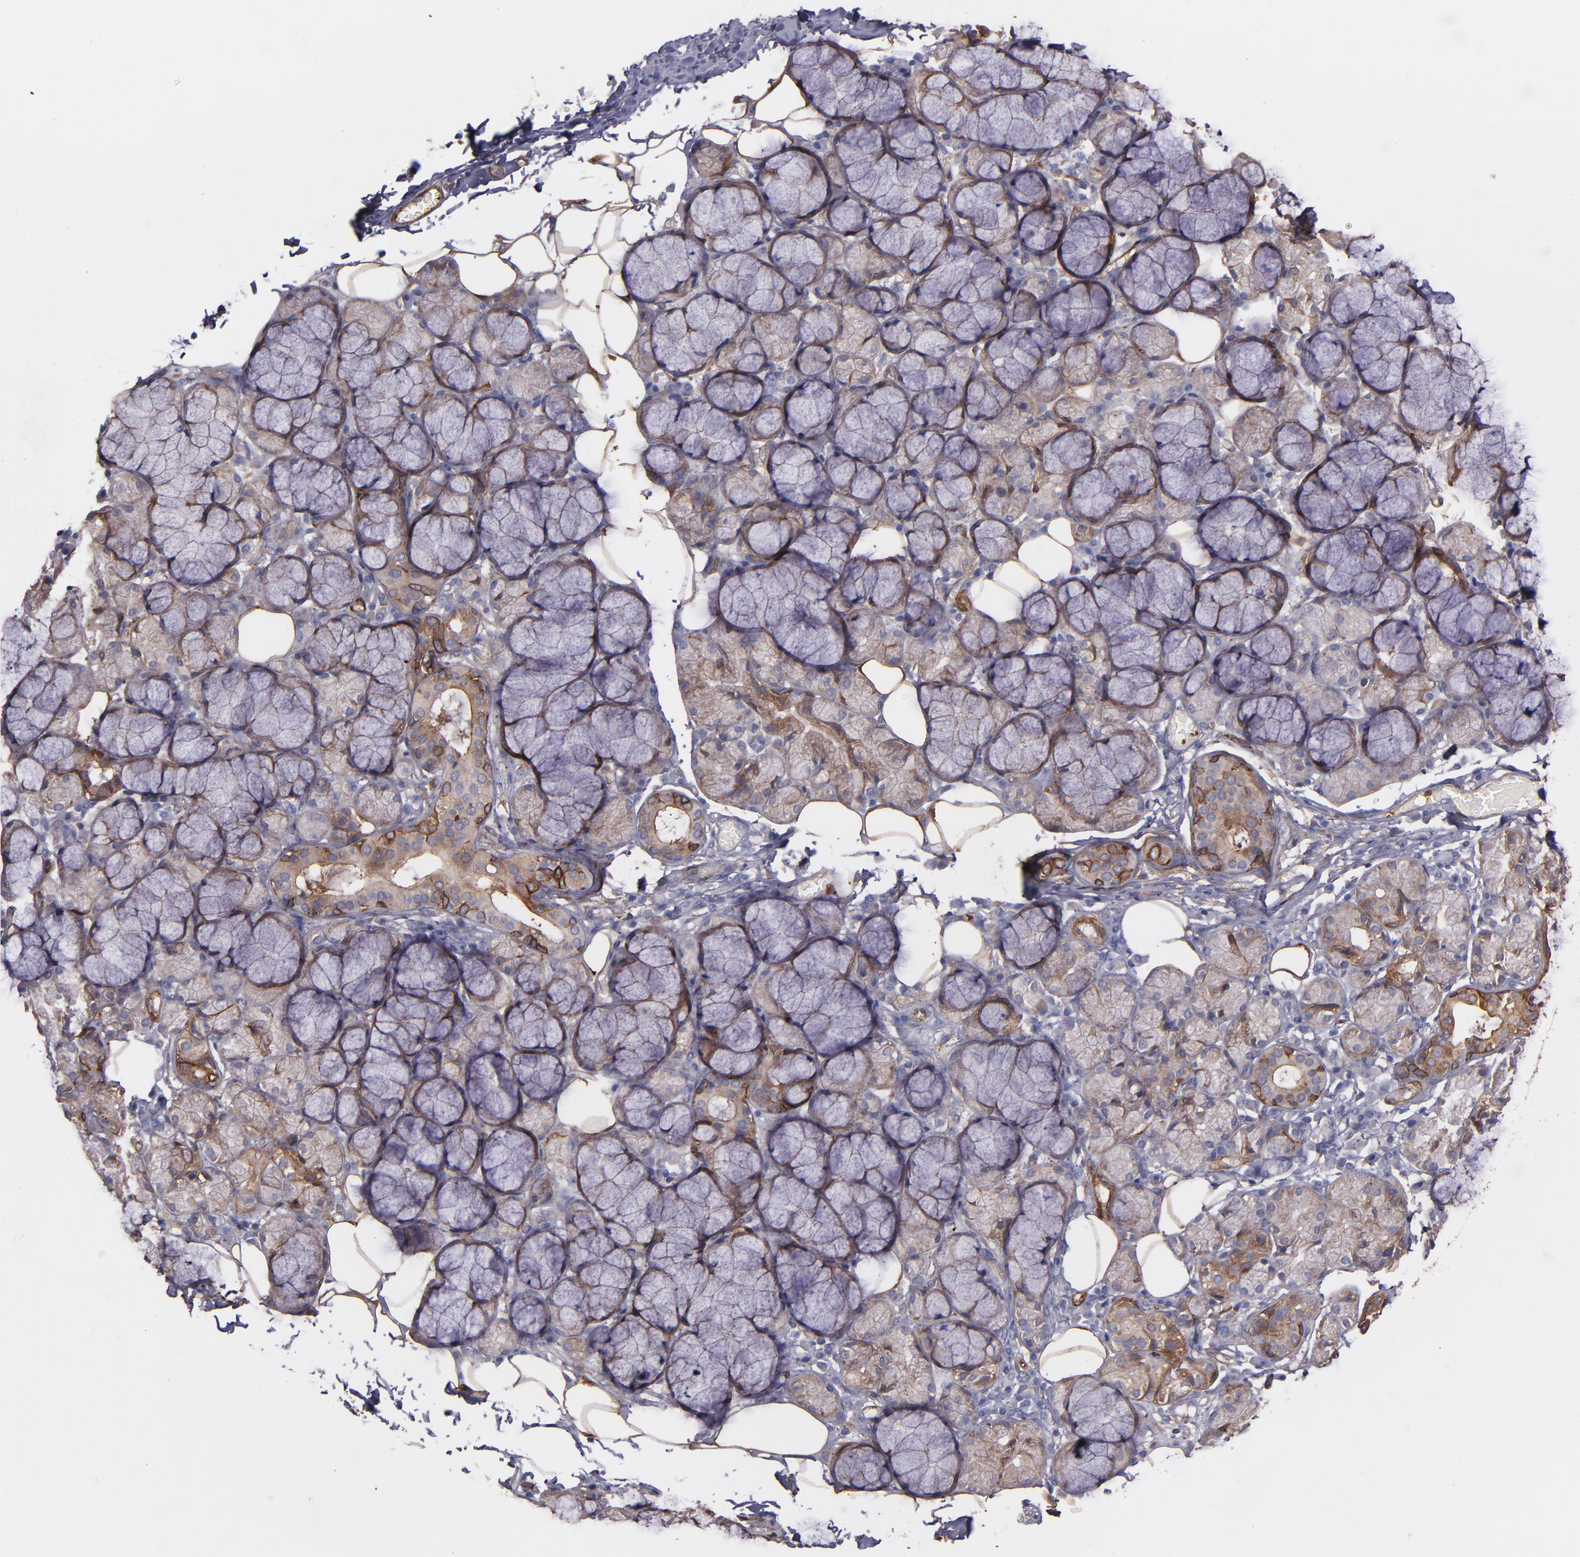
{"staining": {"intensity": "moderate", "quantity": ">75%", "location": "cytoplasmic/membranous"}, "tissue": "salivary gland", "cell_type": "Glandular cells", "image_type": "normal", "snomed": [{"axis": "morphology", "description": "Normal tissue, NOS"}, {"axis": "topography", "description": "Skeletal muscle"}, {"axis": "topography", "description": "Oral tissue"}, {"axis": "topography", "description": "Salivary gland"}, {"axis": "topography", "description": "Peripheral nerve tissue"}], "caption": "IHC of unremarkable salivary gland reveals medium levels of moderate cytoplasmic/membranous positivity in about >75% of glandular cells.", "gene": "VCL", "patient": {"sex": "male", "age": 54}}